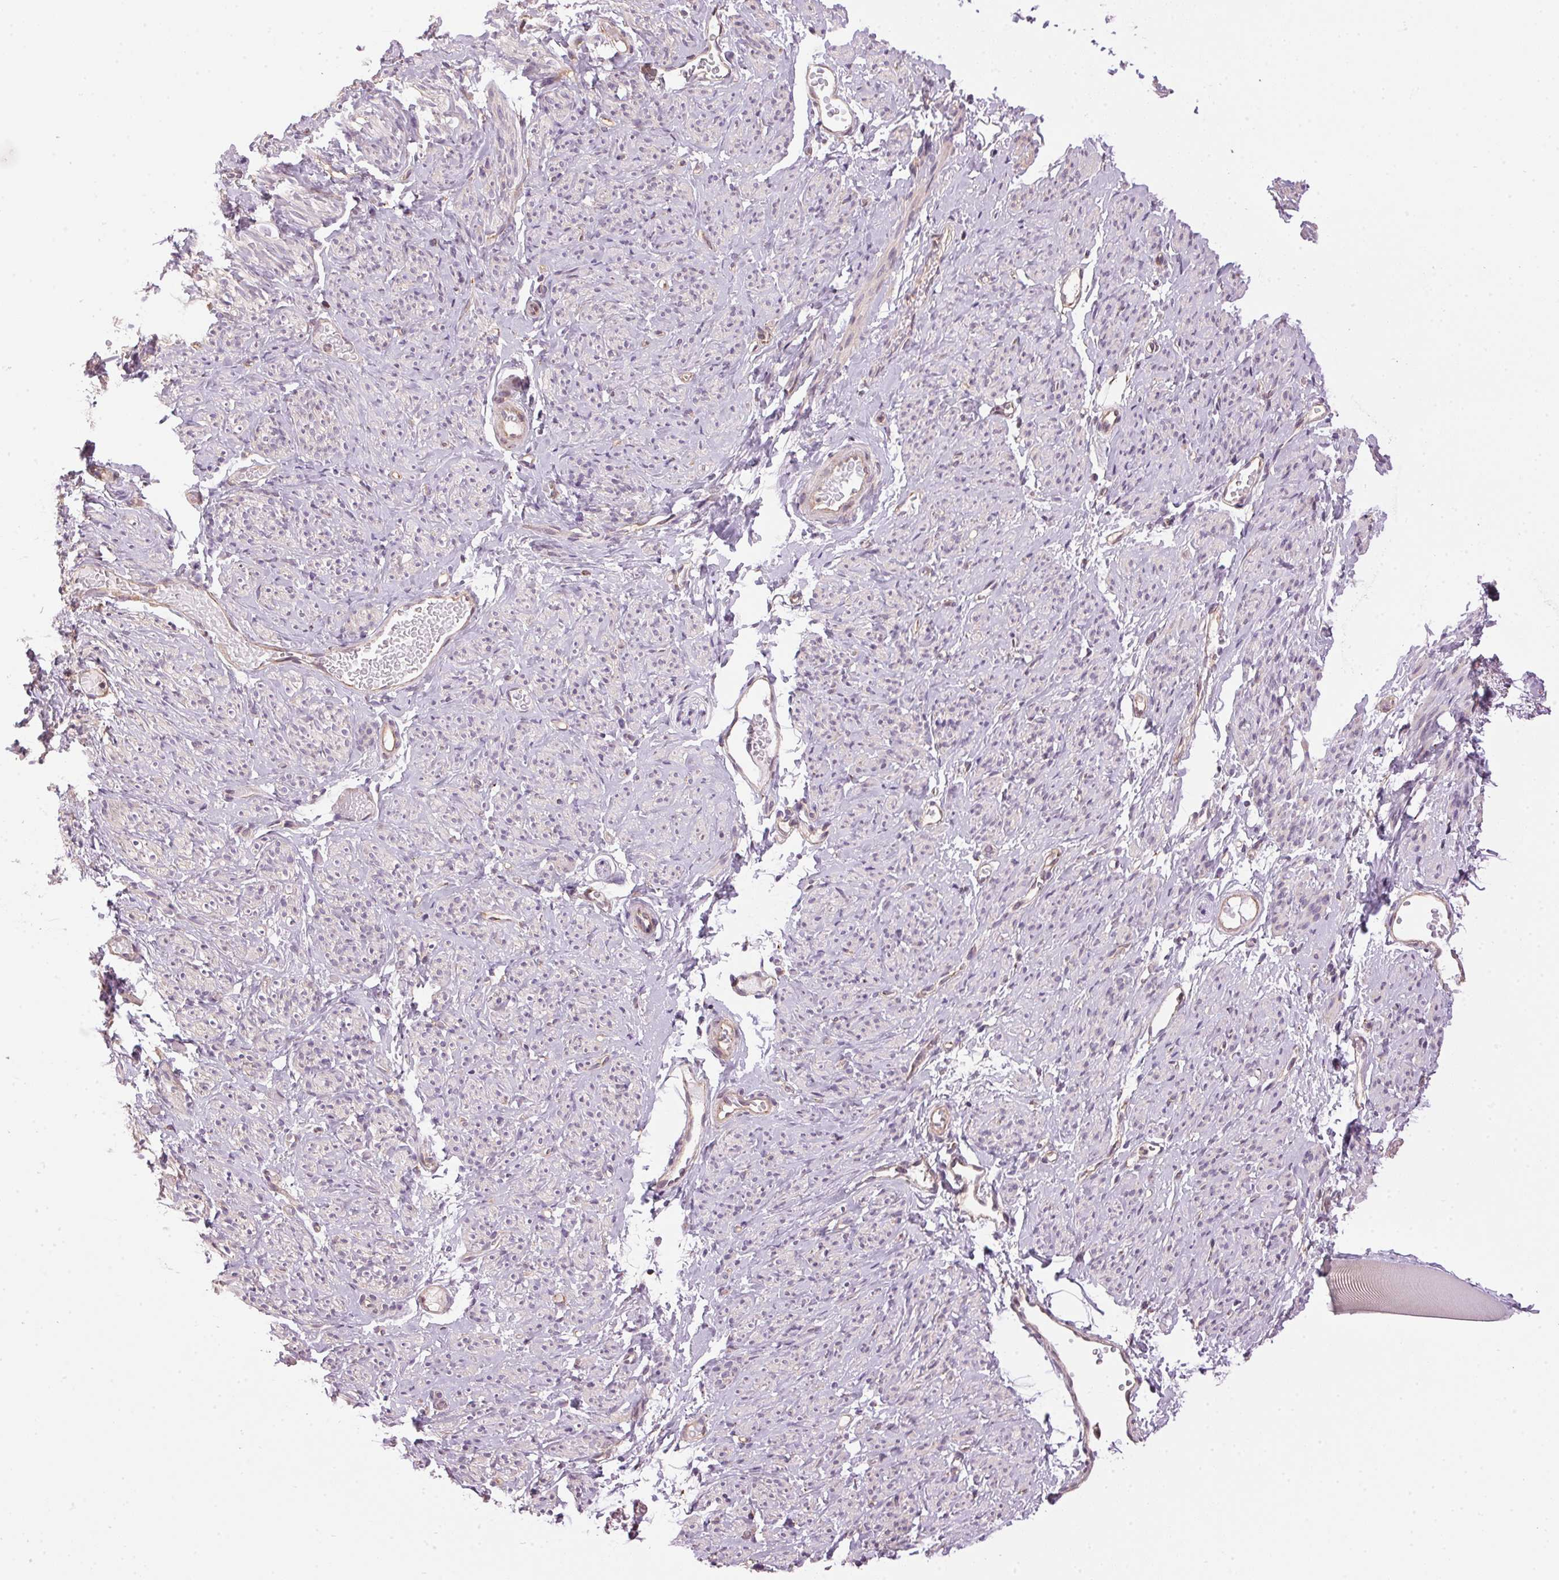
{"staining": {"intensity": "negative", "quantity": "none", "location": "none"}, "tissue": "smooth muscle", "cell_type": "Smooth muscle cells", "image_type": "normal", "snomed": [{"axis": "morphology", "description": "Normal tissue, NOS"}, {"axis": "topography", "description": "Smooth muscle"}], "caption": "Immunohistochemistry (IHC) micrograph of benign smooth muscle: smooth muscle stained with DAB (3,3'-diaminobenzidine) displays no significant protein staining in smooth muscle cells.", "gene": "GOLPH3", "patient": {"sex": "female", "age": 65}}